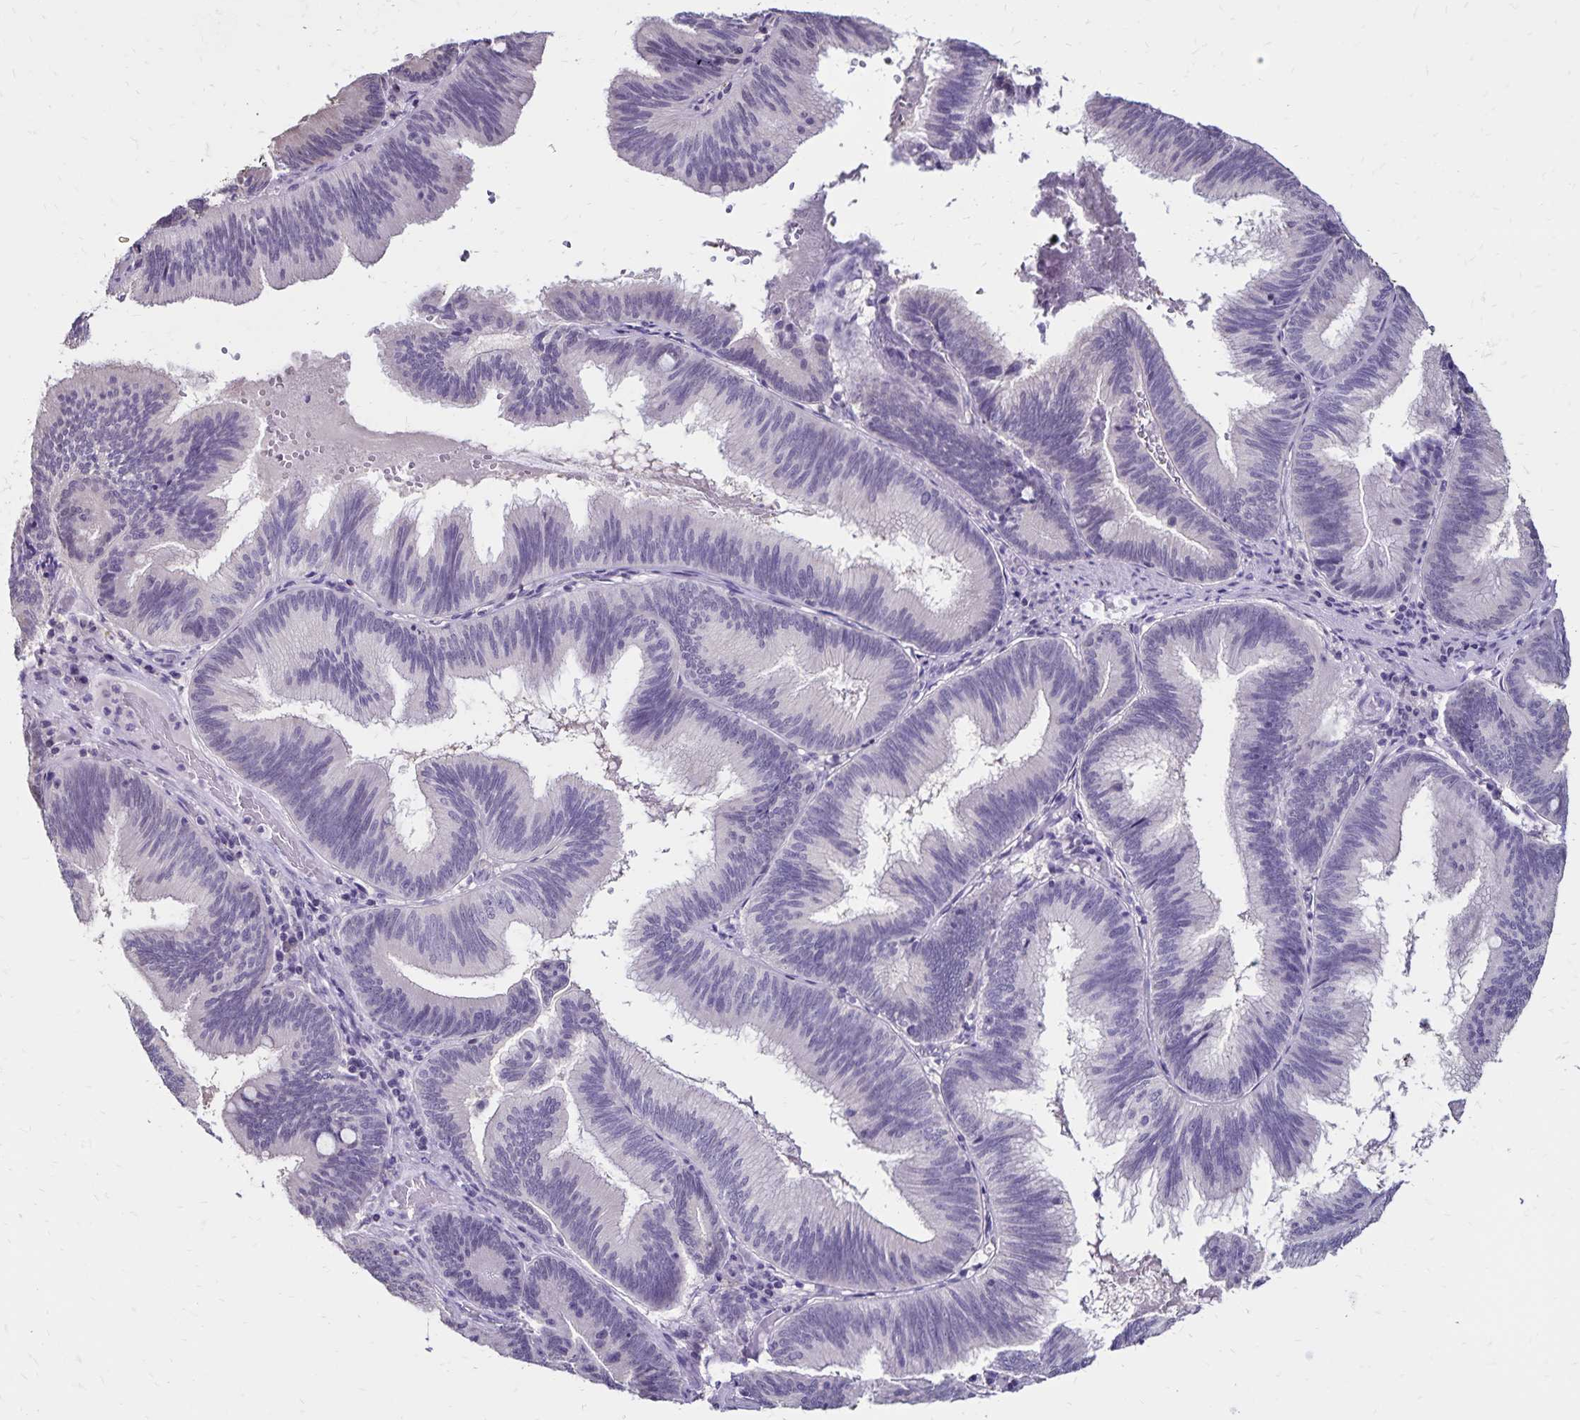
{"staining": {"intensity": "negative", "quantity": "none", "location": "none"}, "tissue": "pancreatic cancer", "cell_type": "Tumor cells", "image_type": "cancer", "snomed": [{"axis": "morphology", "description": "Adenocarcinoma, NOS"}, {"axis": "topography", "description": "Pancreas"}], "caption": "A high-resolution micrograph shows immunohistochemistry staining of pancreatic cancer, which demonstrates no significant staining in tumor cells. (DAB IHC, high magnification).", "gene": "SH3GL3", "patient": {"sex": "male", "age": 82}}